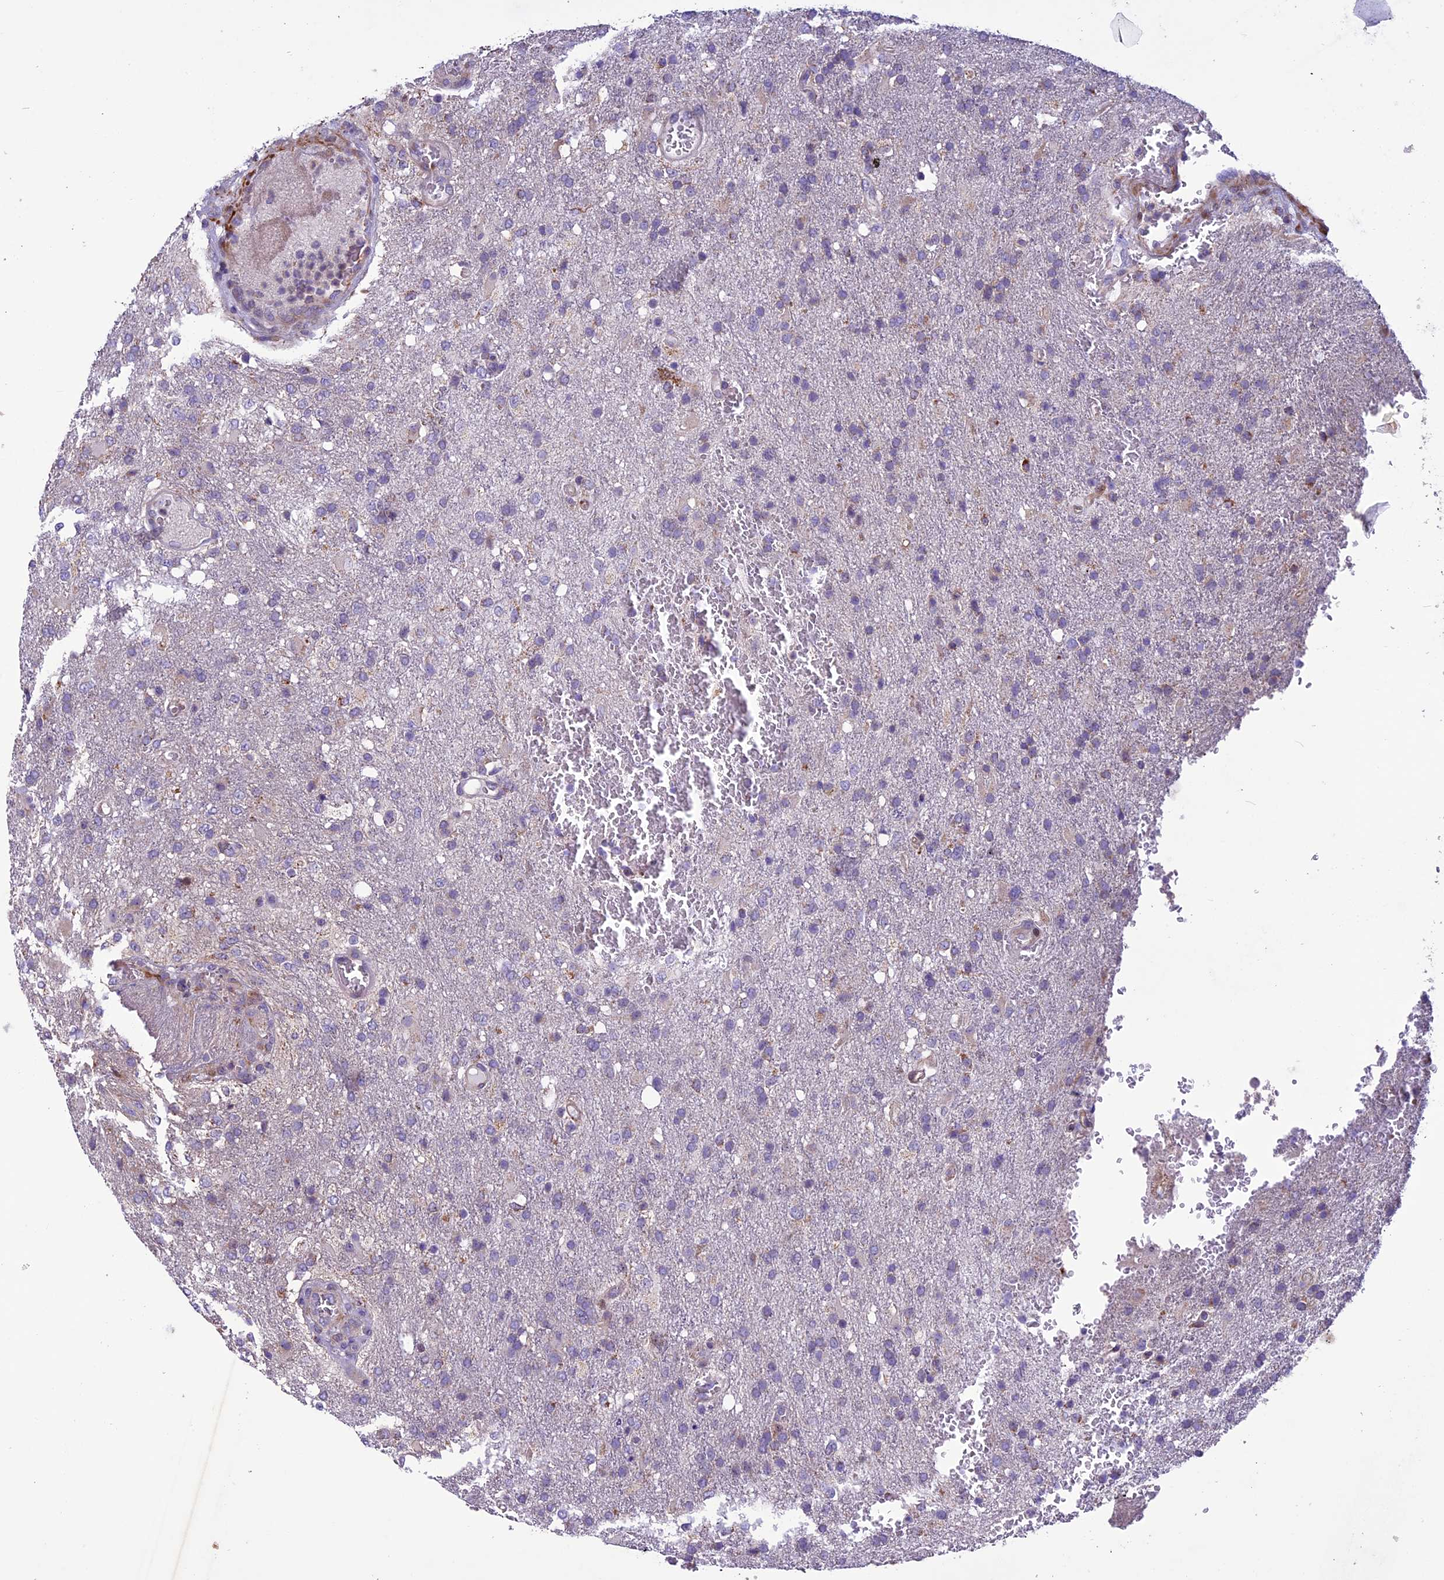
{"staining": {"intensity": "negative", "quantity": "none", "location": "none"}, "tissue": "glioma", "cell_type": "Tumor cells", "image_type": "cancer", "snomed": [{"axis": "morphology", "description": "Glioma, malignant, High grade"}, {"axis": "topography", "description": "Brain"}], "caption": "Tumor cells show no significant expression in glioma.", "gene": "MIEF2", "patient": {"sex": "female", "age": 74}}